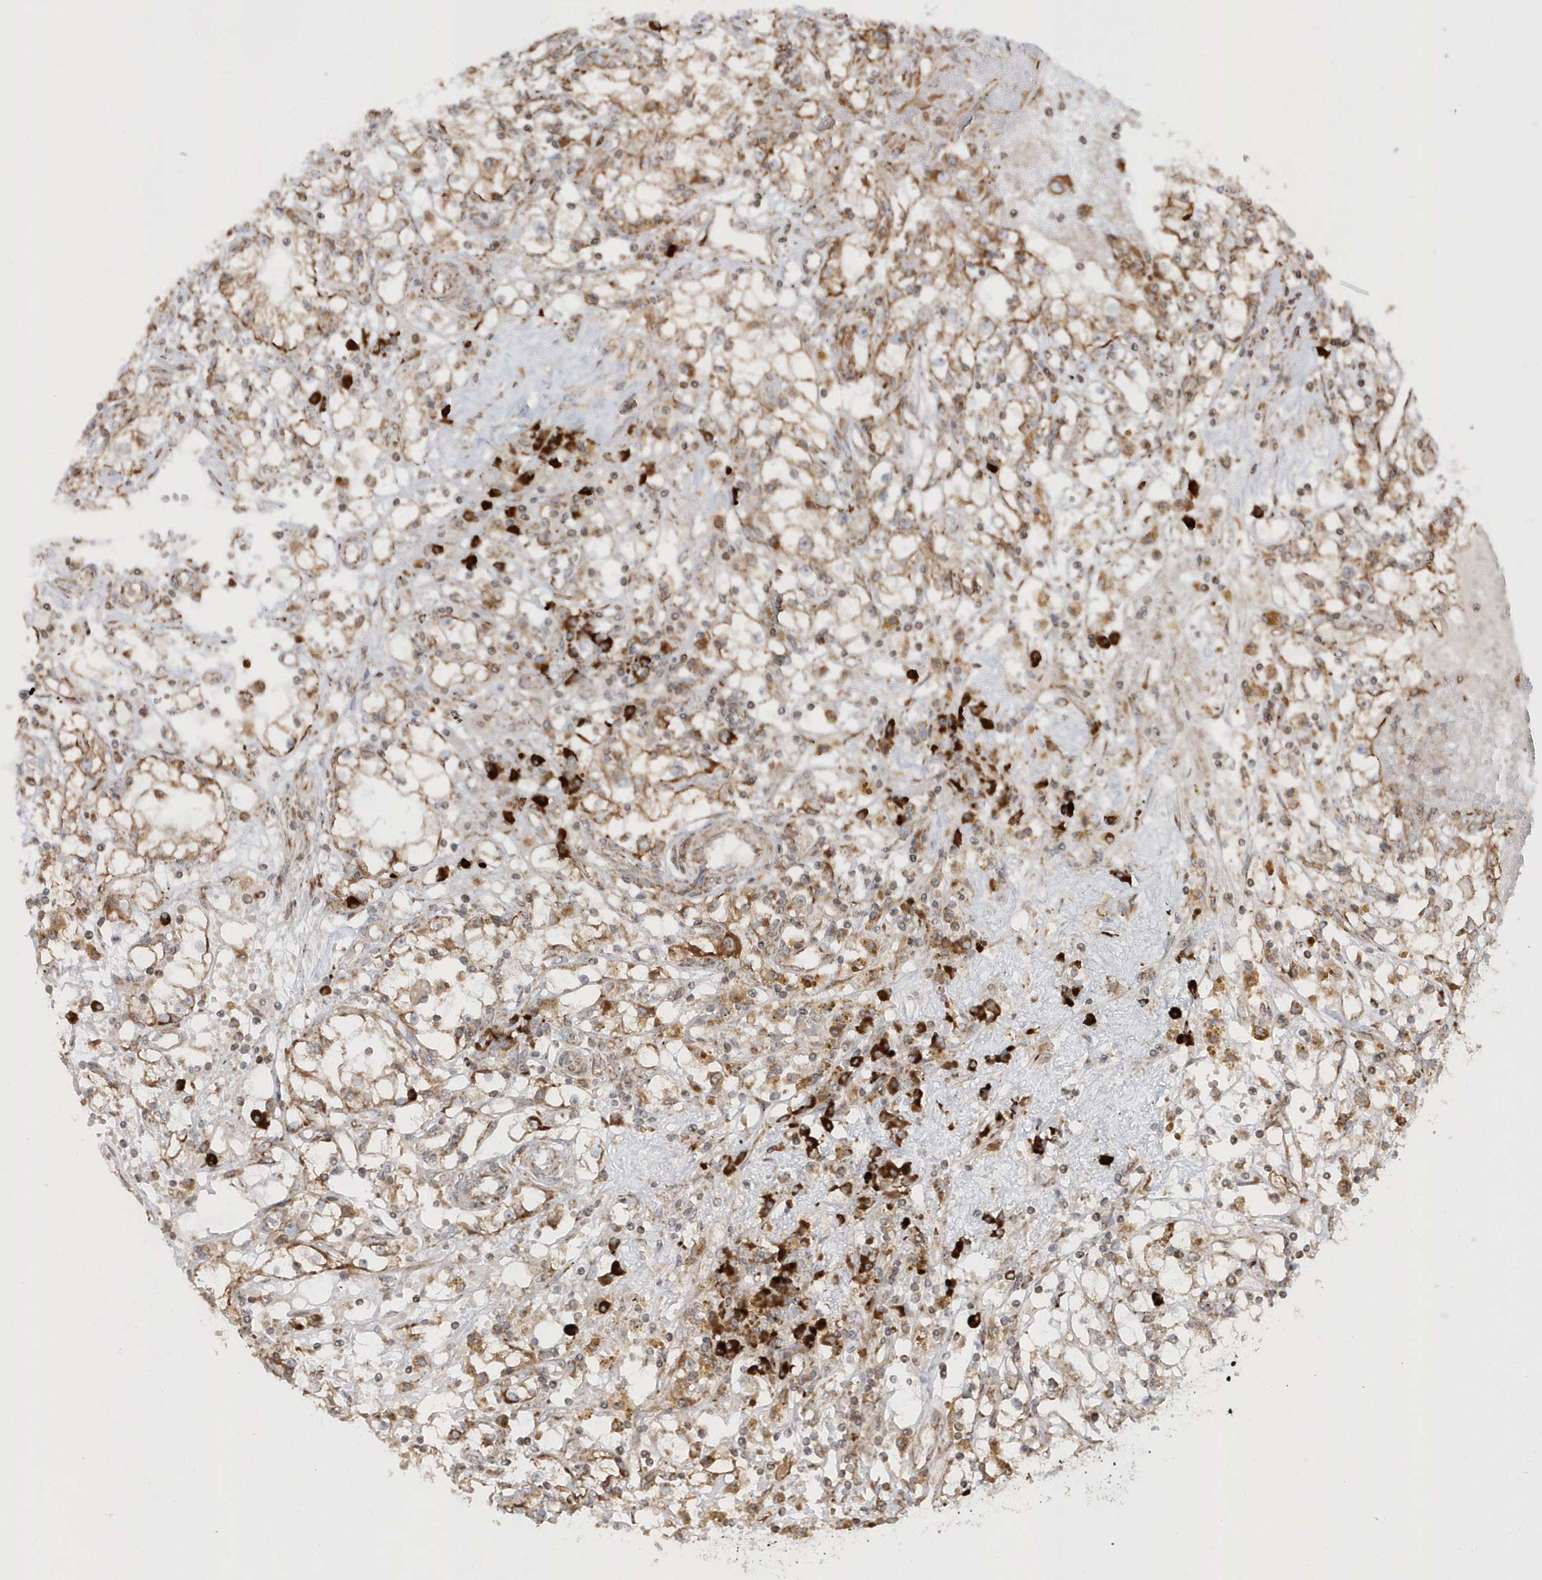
{"staining": {"intensity": "moderate", "quantity": ">75%", "location": "cytoplasmic/membranous"}, "tissue": "renal cancer", "cell_type": "Tumor cells", "image_type": "cancer", "snomed": [{"axis": "morphology", "description": "Adenocarcinoma, NOS"}, {"axis": "topography", "description": "Kidney"}], "caption": "Protein staining demonstrates moderate cytoplasmic/membranous positivity in approximately >75% of tumor cells in renal cancer (adenocarcinoma).", "gene": "SH3BP2", "patient": {"sex": "male", "age": 56}}